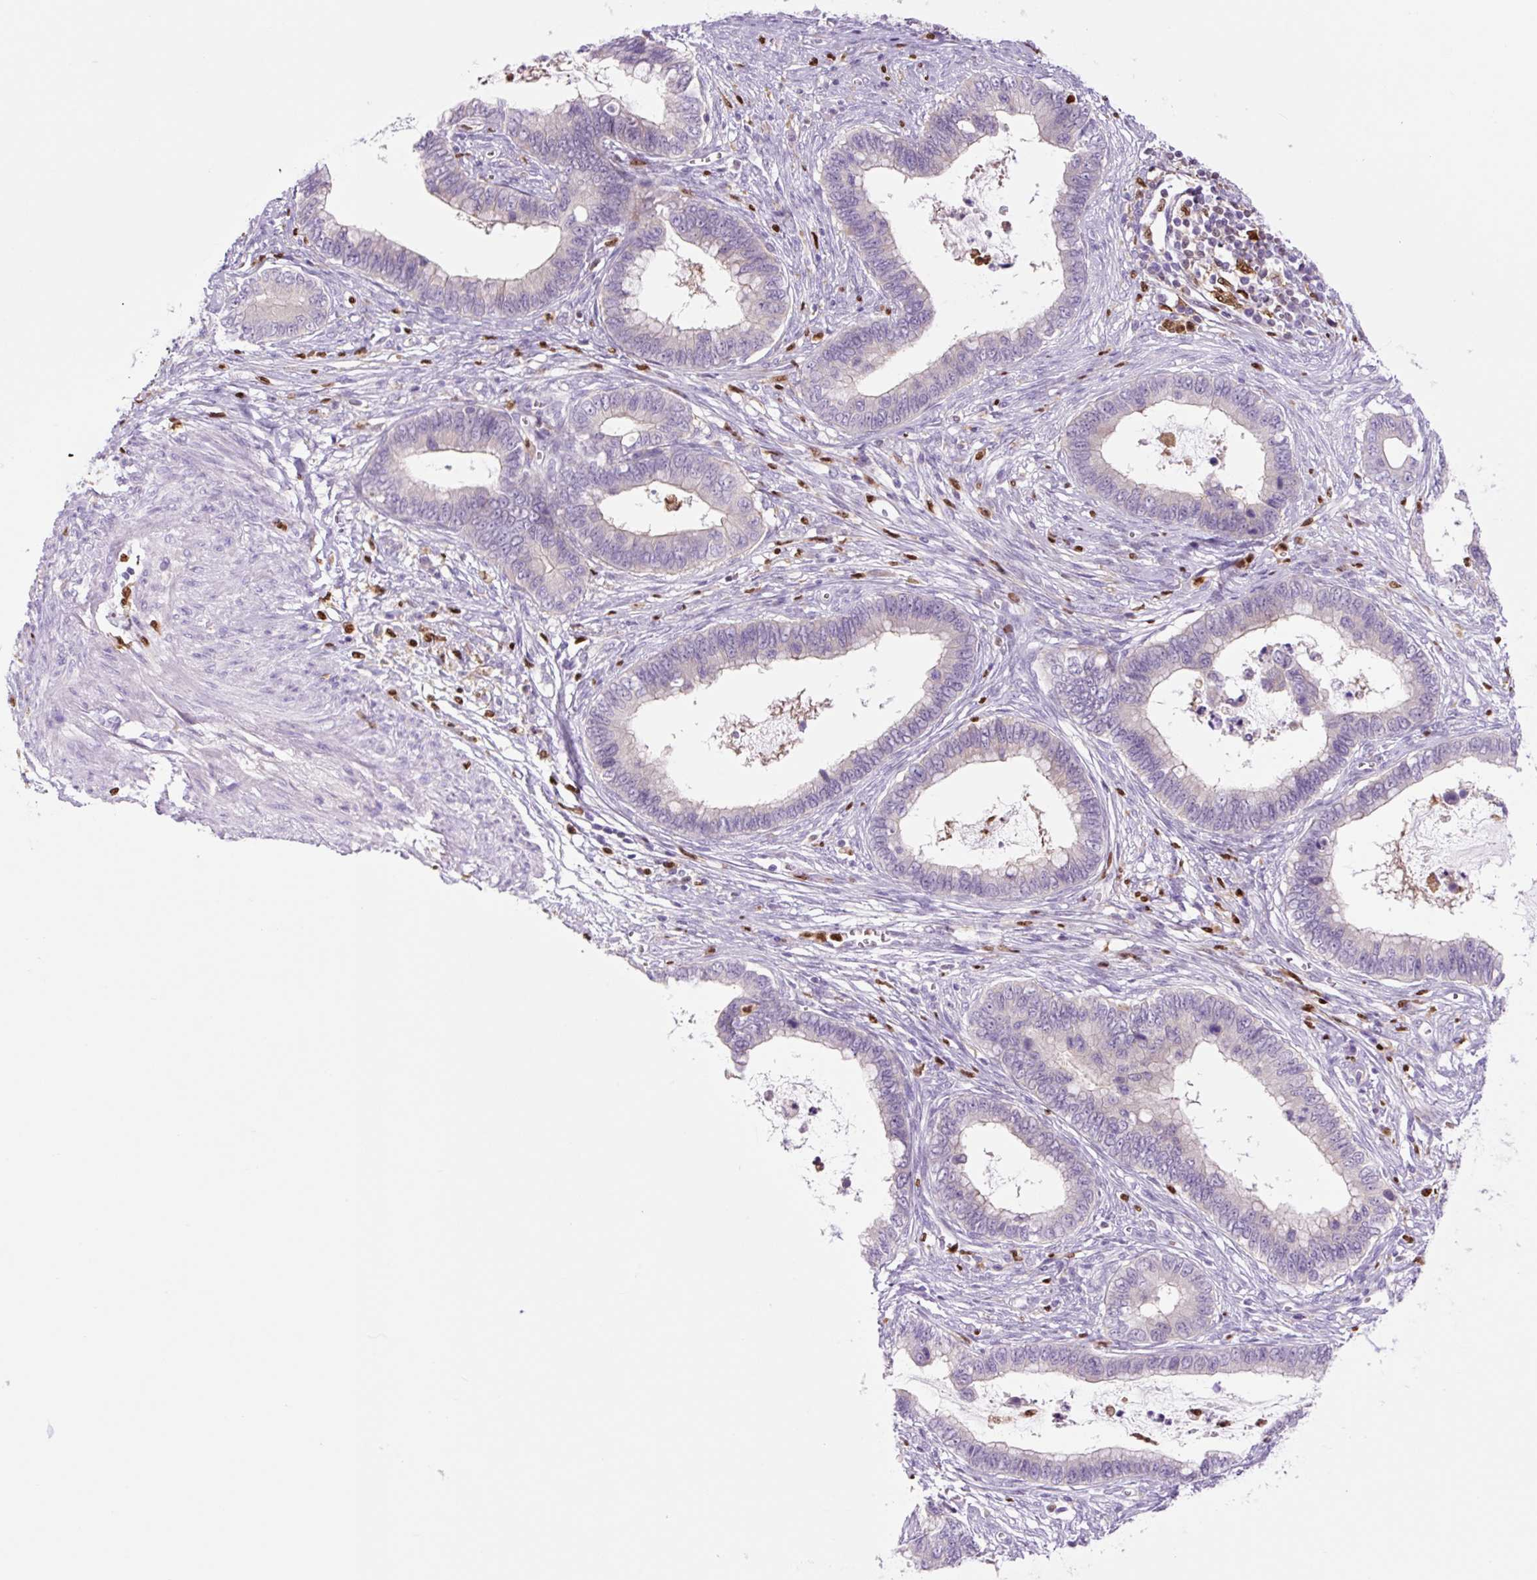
{"staining": {"intensity": "negative", "quantity": "none", "location": "none"}, "tissue": "cervical cancer", "cell_type": "Tumor cells", "image_type": "cancer", "snomed": [{"axis": "morphology", "description": "Adenocarcinoma, NOS"}, {"axis": "topography", "description": "Cervix"}], "caption": "This is an immunohistochemistry (IHC) image of human cervical adenocarcinoma. There is no staining in tumor cells.", "gene": "SPI1", "patient": {"sex": "female", "age": 44}}